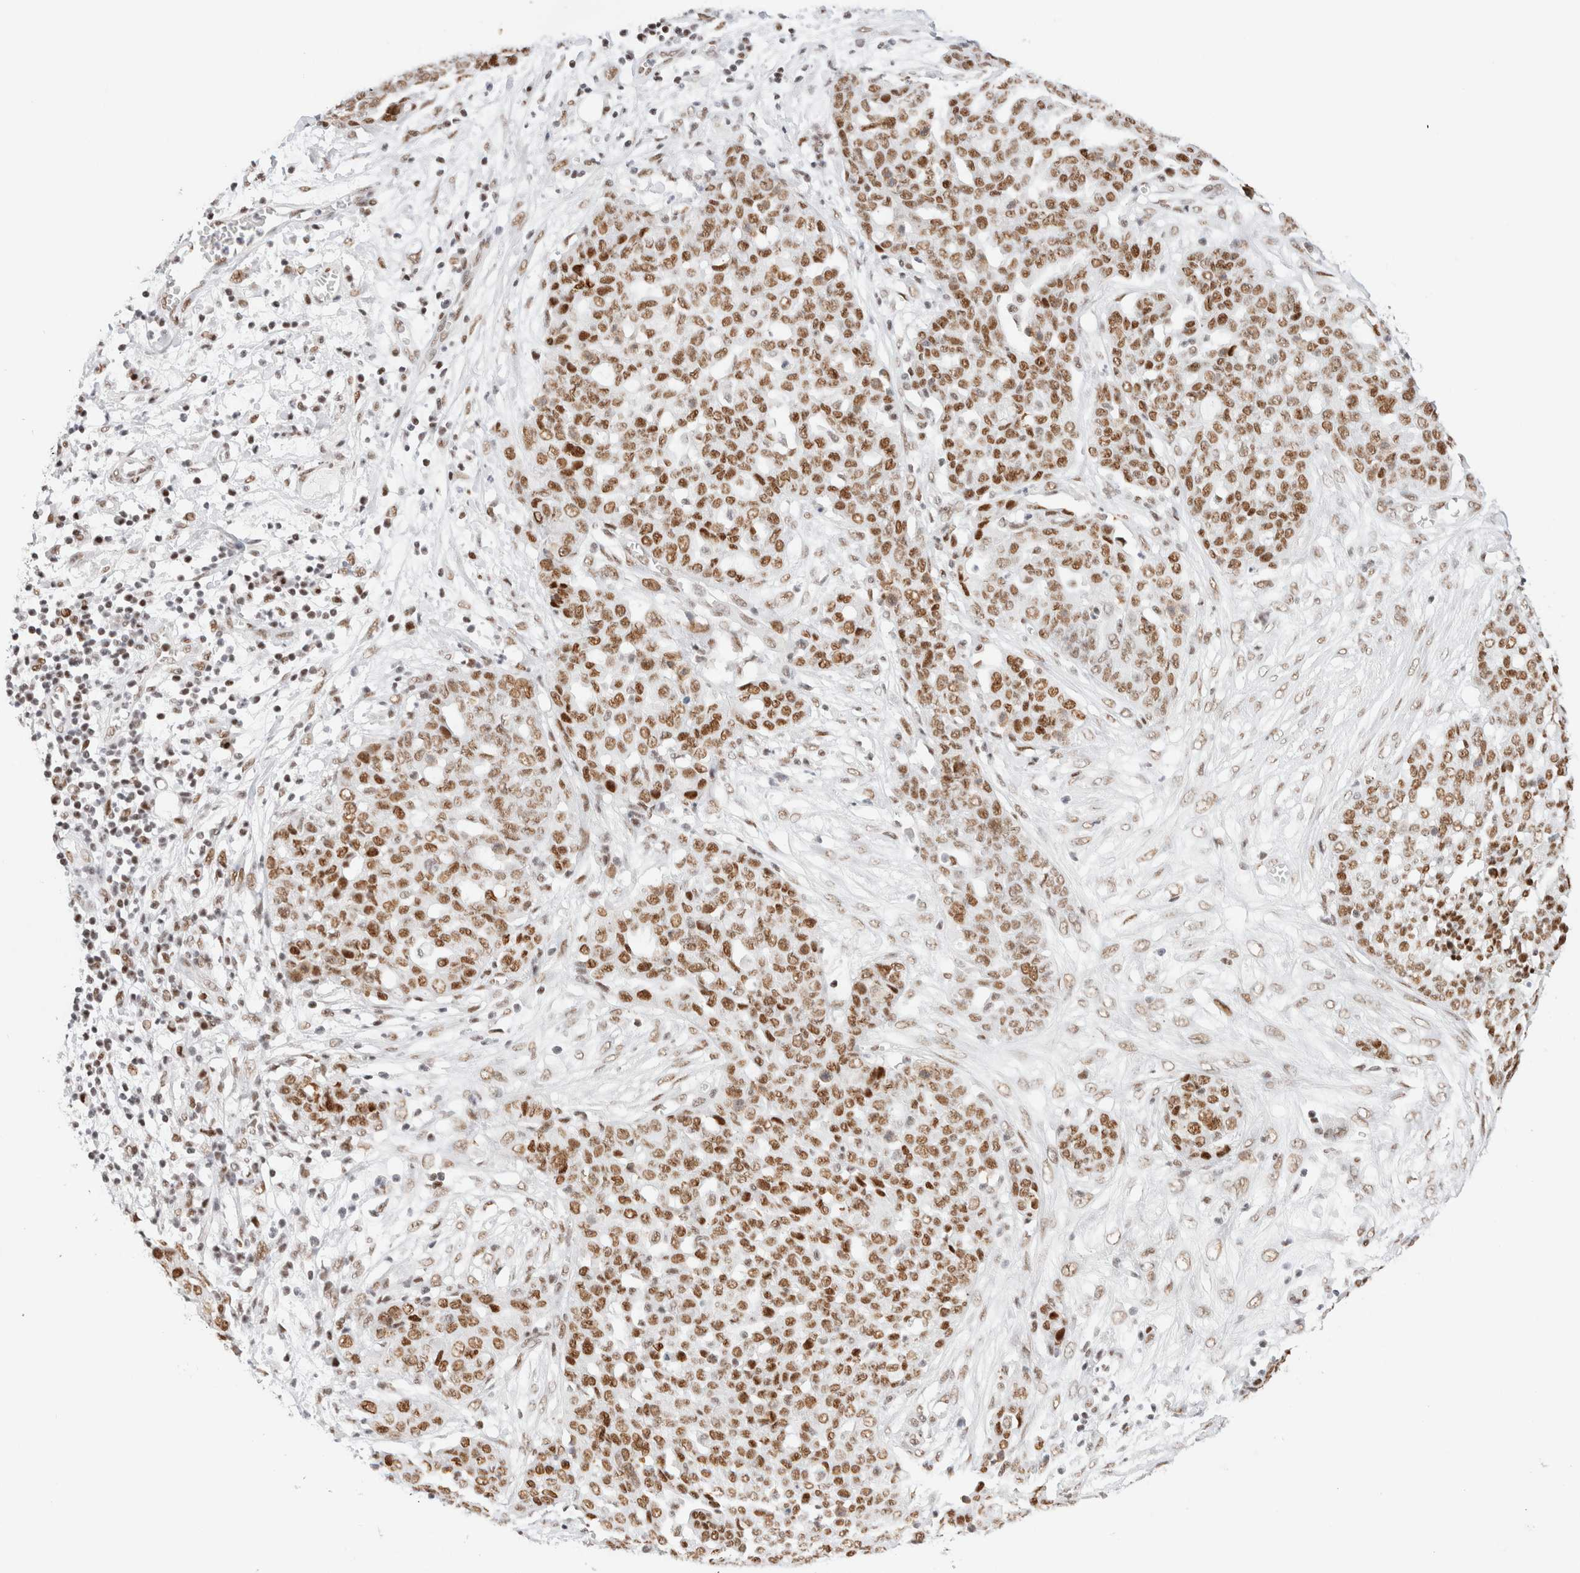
{"staining": {"intensity": "strong", "quantity": ">75%", "location": "nuclear"}, "tissue": "ovarian cancer", "cell_type": "Tumor cells", "image_type": "cancer", "snomed": [{"axis": "morphology", "description": "Cystadenocarcinoma, serous, NOS"}, {"axis": "topography", "description": "Soft tissue"}, {"axis": "topography", "description": "Ovary"}], "caption": "The immunohistochemical stain labels strong nuclear expression in tumor cells of ovarian serous cystadenocarcinoma tissue.", "gene": "ZNF282", "patient": {"sex": "female", "age": 57}}